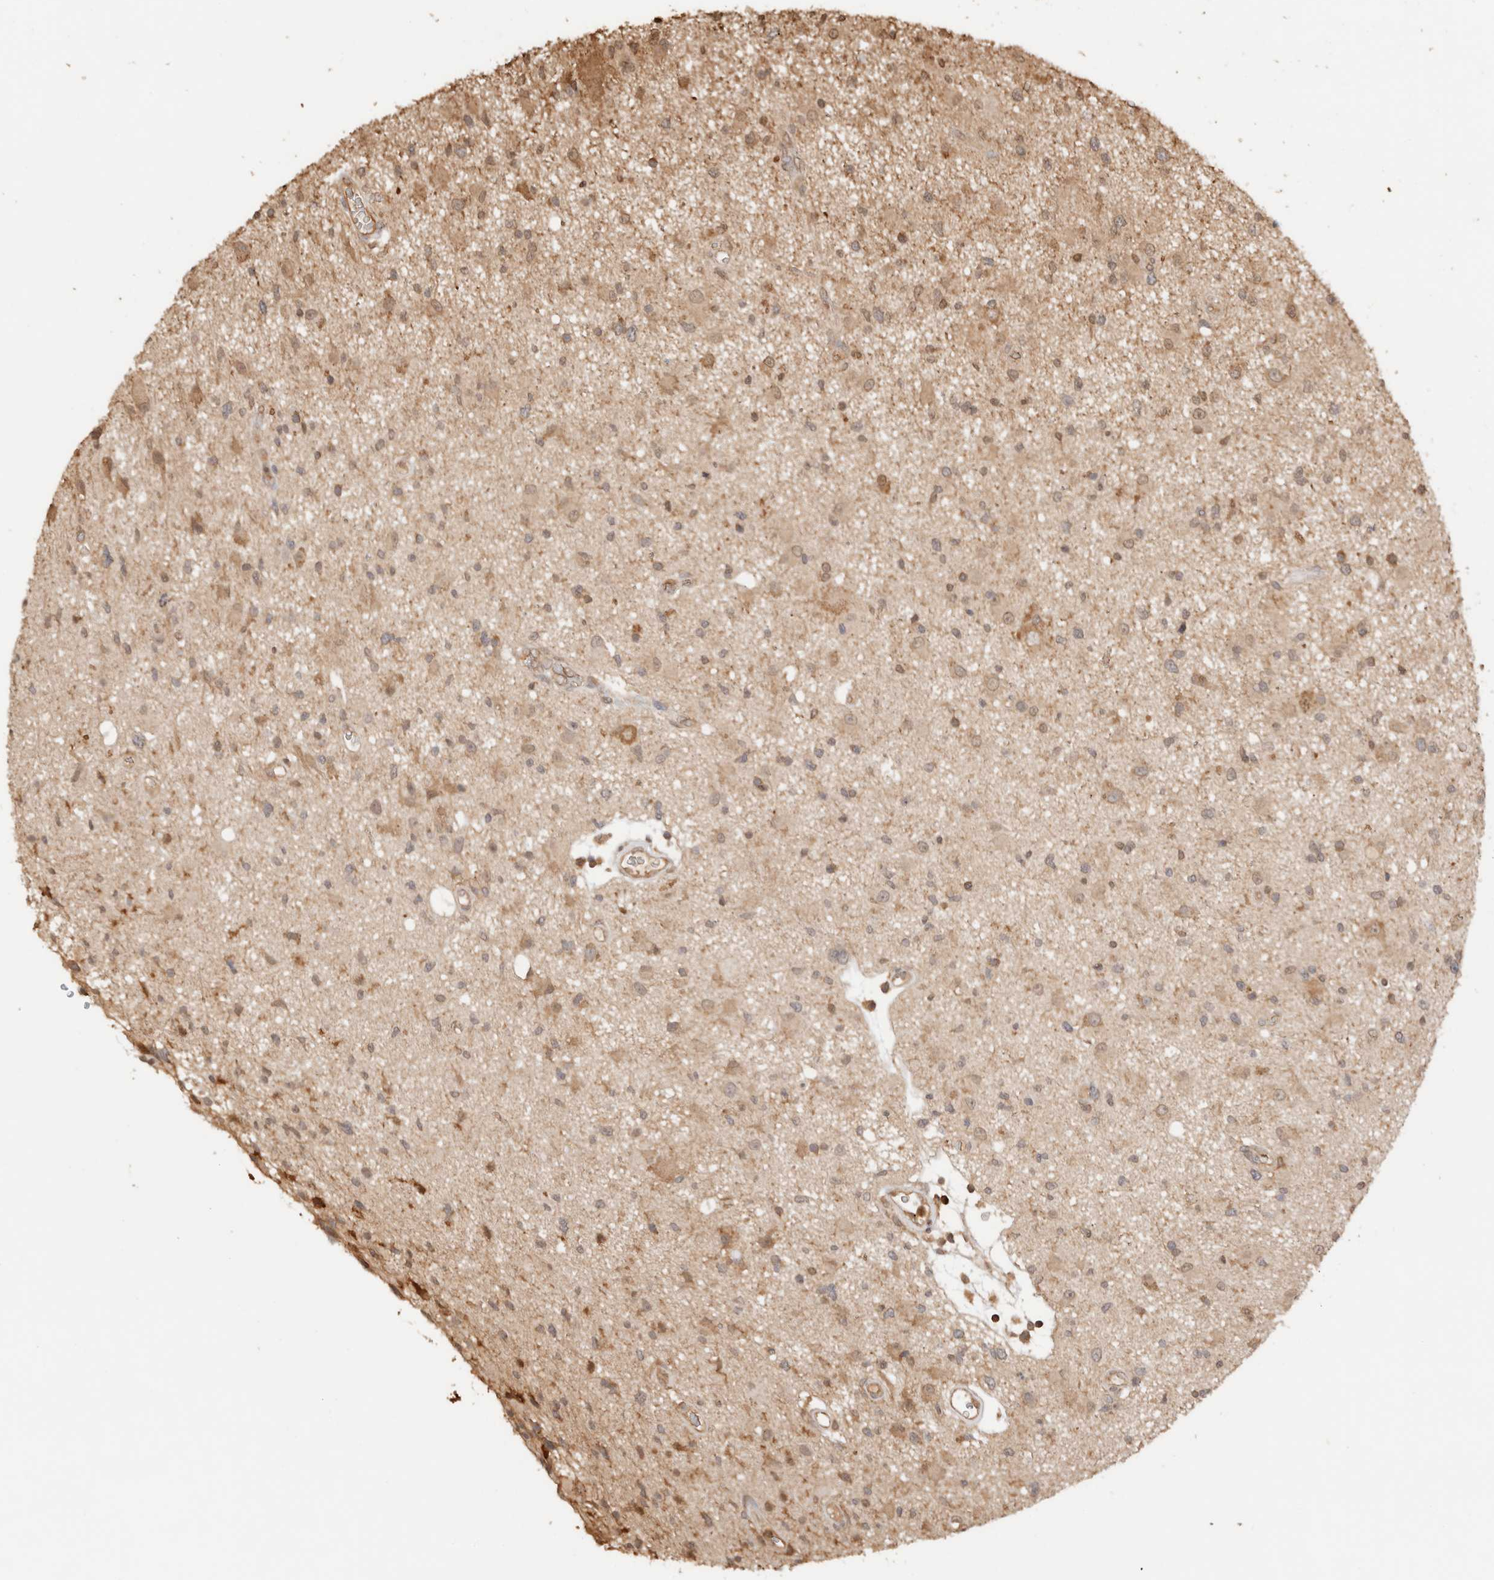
{"staining": {"intensity": "moderate", "quantity": "25%-75%", "location": "nuclear"}, "tissue": "glioma", "cell_type": "Tumor cells", "image_type": "cancer", "snomed": [{"axis": "morphology", "description": "Glioma, malignant, High grade"}, {"axis": "topography", "description": "Brain"}], "caption": "Malignant high-grade glioma stained for a protein exhibits moderate nuclear positivity in tumor cells. (brown staining indicates protein expression, while blue staining denotes nuclei).", "gene": "YWHAH", "patient": {"sex": "male", "age": 33}}